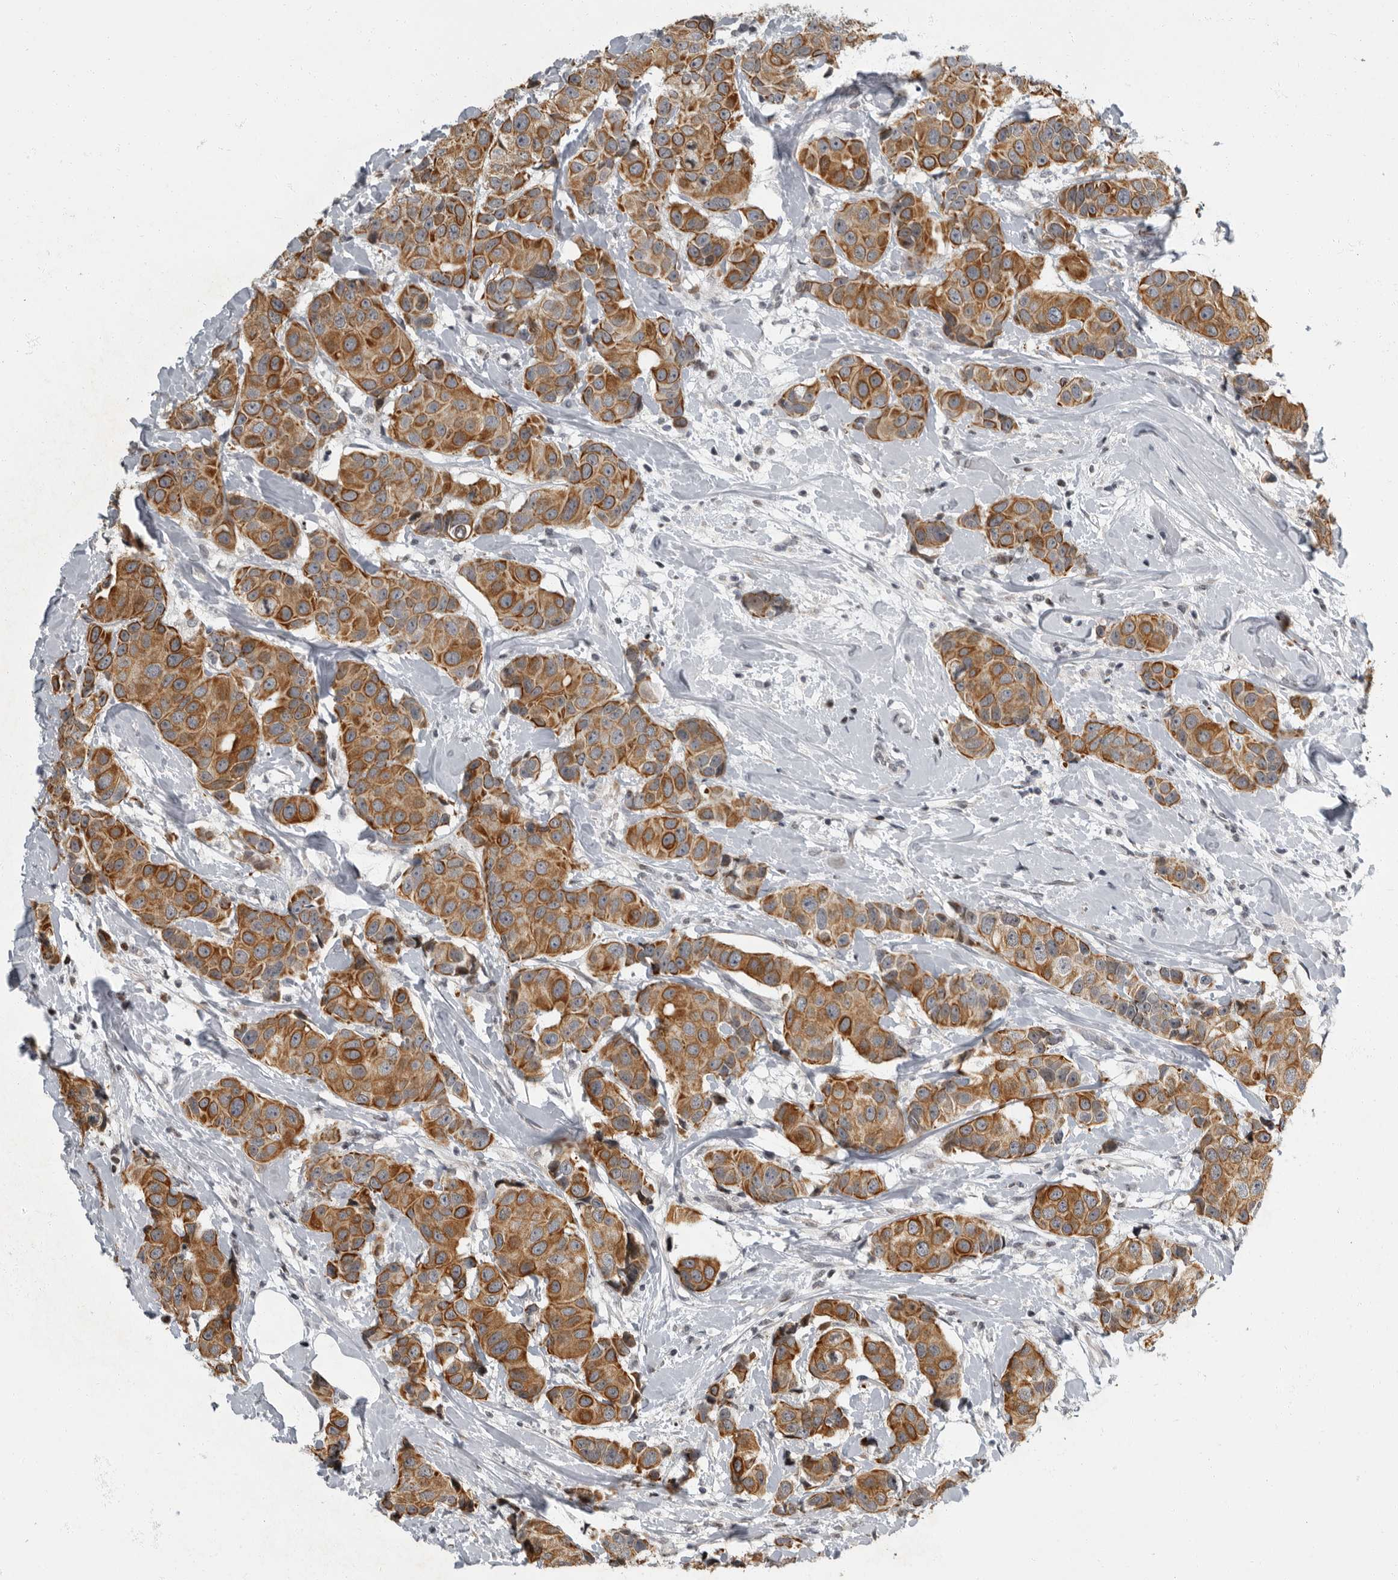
{"staining": {"intensity": "moderate", "quantity": ">75%", "location": "cytoplasmic/membranous"}, "tissue": "breast cancer", "cell_type": "Tumor cells", "image_type": "cancer", "snomed": [{"axis": "morphology", "description": "Normal tissue, NOS"}, {"axis": "morphology", "description": "Duct carcinoma"}, {"axis": "topography", "description": "Breast"}], "caption": "The immunohistochemical stain highlights moderate cytoplasmic/membranous positivity in tumor cells of breast cancer (invasive ductal carcinoma) tissue.", "gene": "EVI5", "patient": {"sex": "female", "age": 39}}